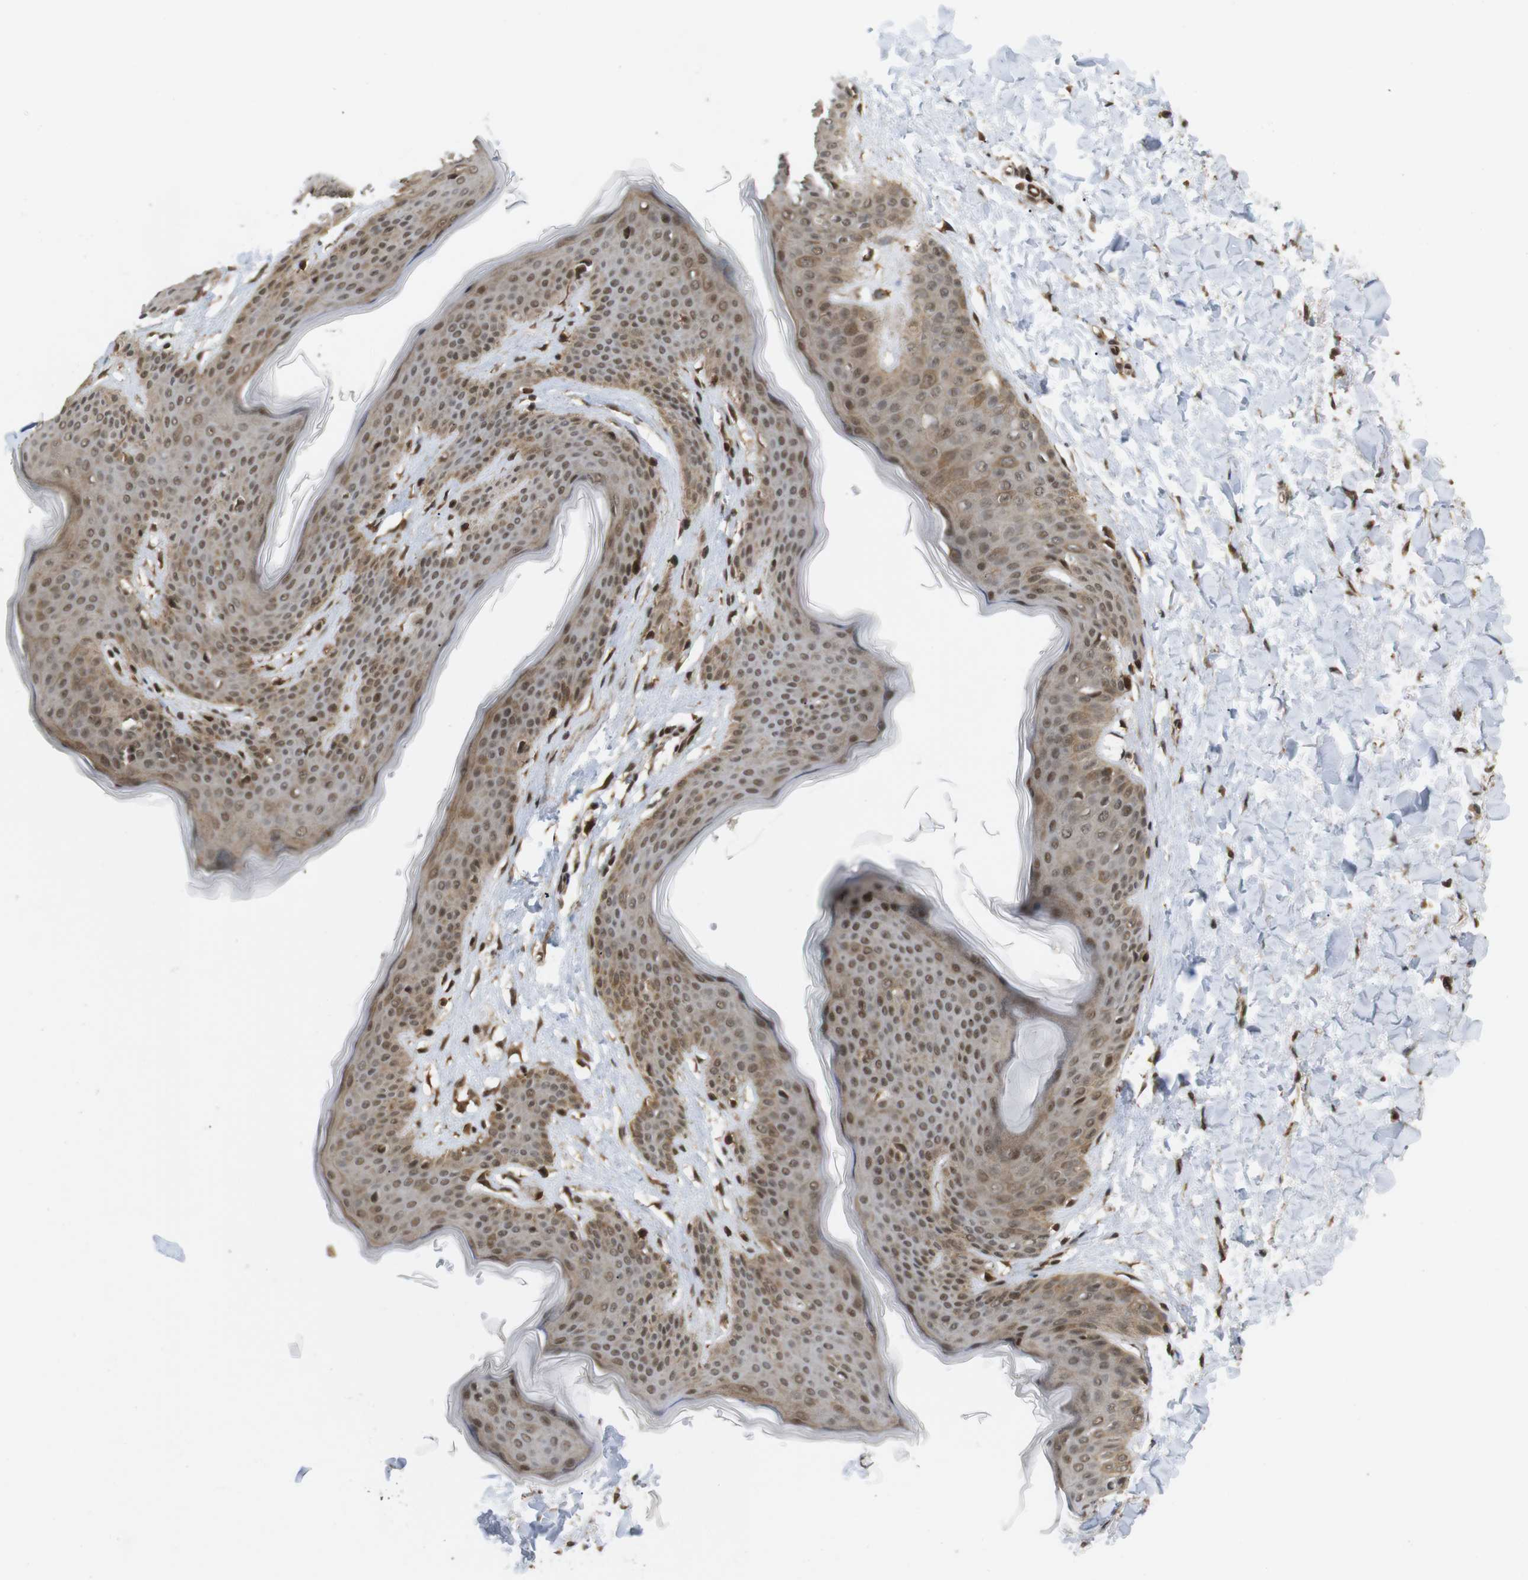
{"staining": {"intensity": "moderate", "quantity": ">75%", "location": "cytoplasmic/membranous,nuclear"}, "tissue": "skin", "cell_type": "Fibroblasts", "image_type": "normal", "snomed": [{"axis": "morphology", "description": "Normal tissue, NOS"}, {"axis": "topography", "description": "Skin"}], "caption": "High-power microscopy captured an immunohistochemistry (IHC) image of unremarkable skin, revealing moderate cytoplasmic/membranous,nuclear positivity in approximately >75% of fibroblasts. (DAB (3,3'-diaminobenzidine) IHC, brown staining for protein, blue staining for nuclei).", "gene": "SP2", "patient": {"sex": "female", "age": 17}}